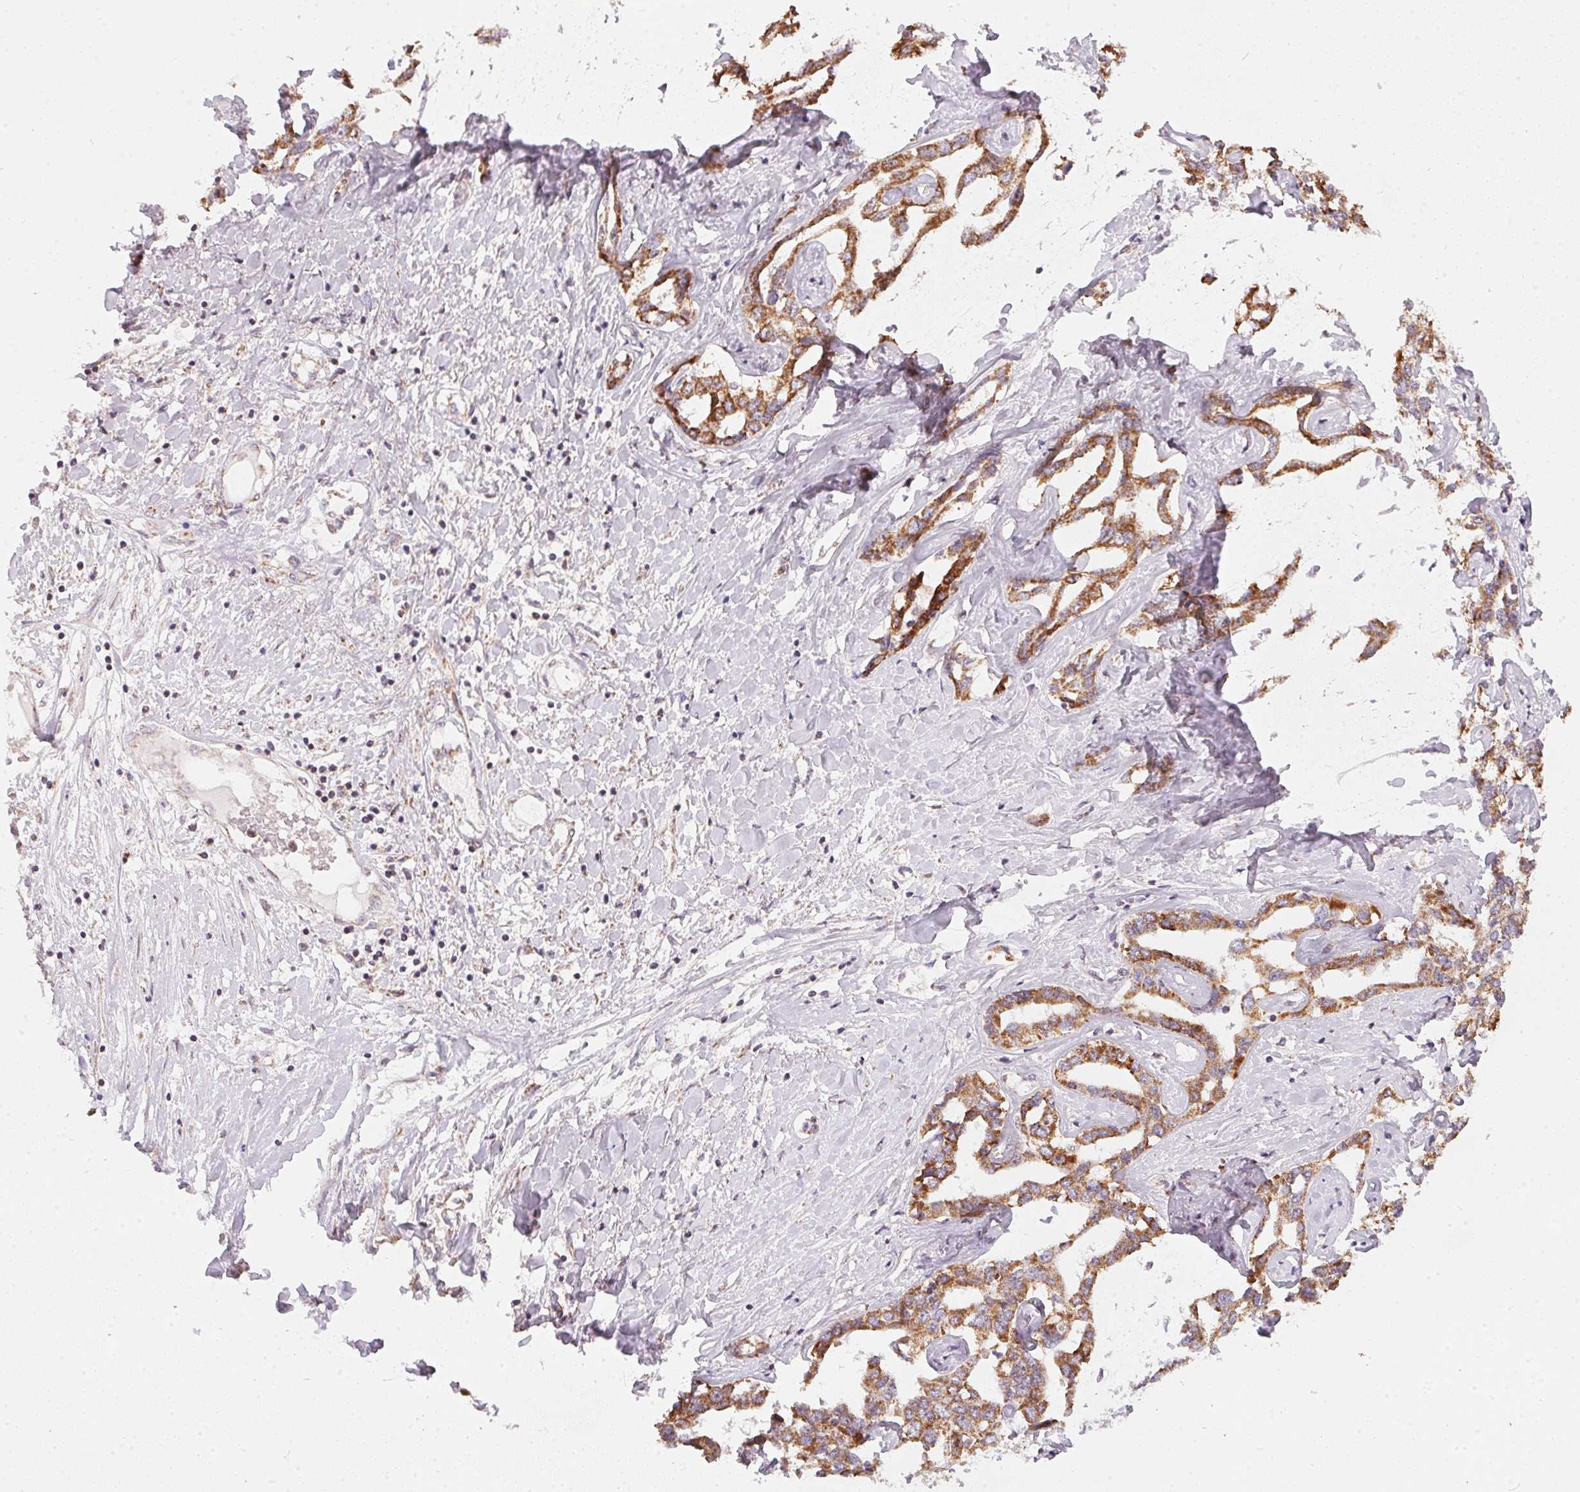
{"staining": {"intensity": "moderate", "quantity": ">75%", "location": "cytoplasmic/membranous"}, "tissue": "liver cancer", "cell_type": "Tumor cells", "image_type": "cancer", "snomed": [{"axis": "morphology", "description": "Cholangiocarcinoma"}, {"axis": "topography", "description": "Liver"}], "caption": "Immunohistochemistry histopathology image of neoplastic tissue: cholangiocarcinoma (liver) stained using immunohistochemistry (IHC) displays medium levels of moderate protein expression localized specifically in the cytoplasmic/membranous of tumor cells, appearing as a cytoplasmic/membranous brown color.", "gene": "COQ7", "patient": {"sex": "male", "age": 59}}